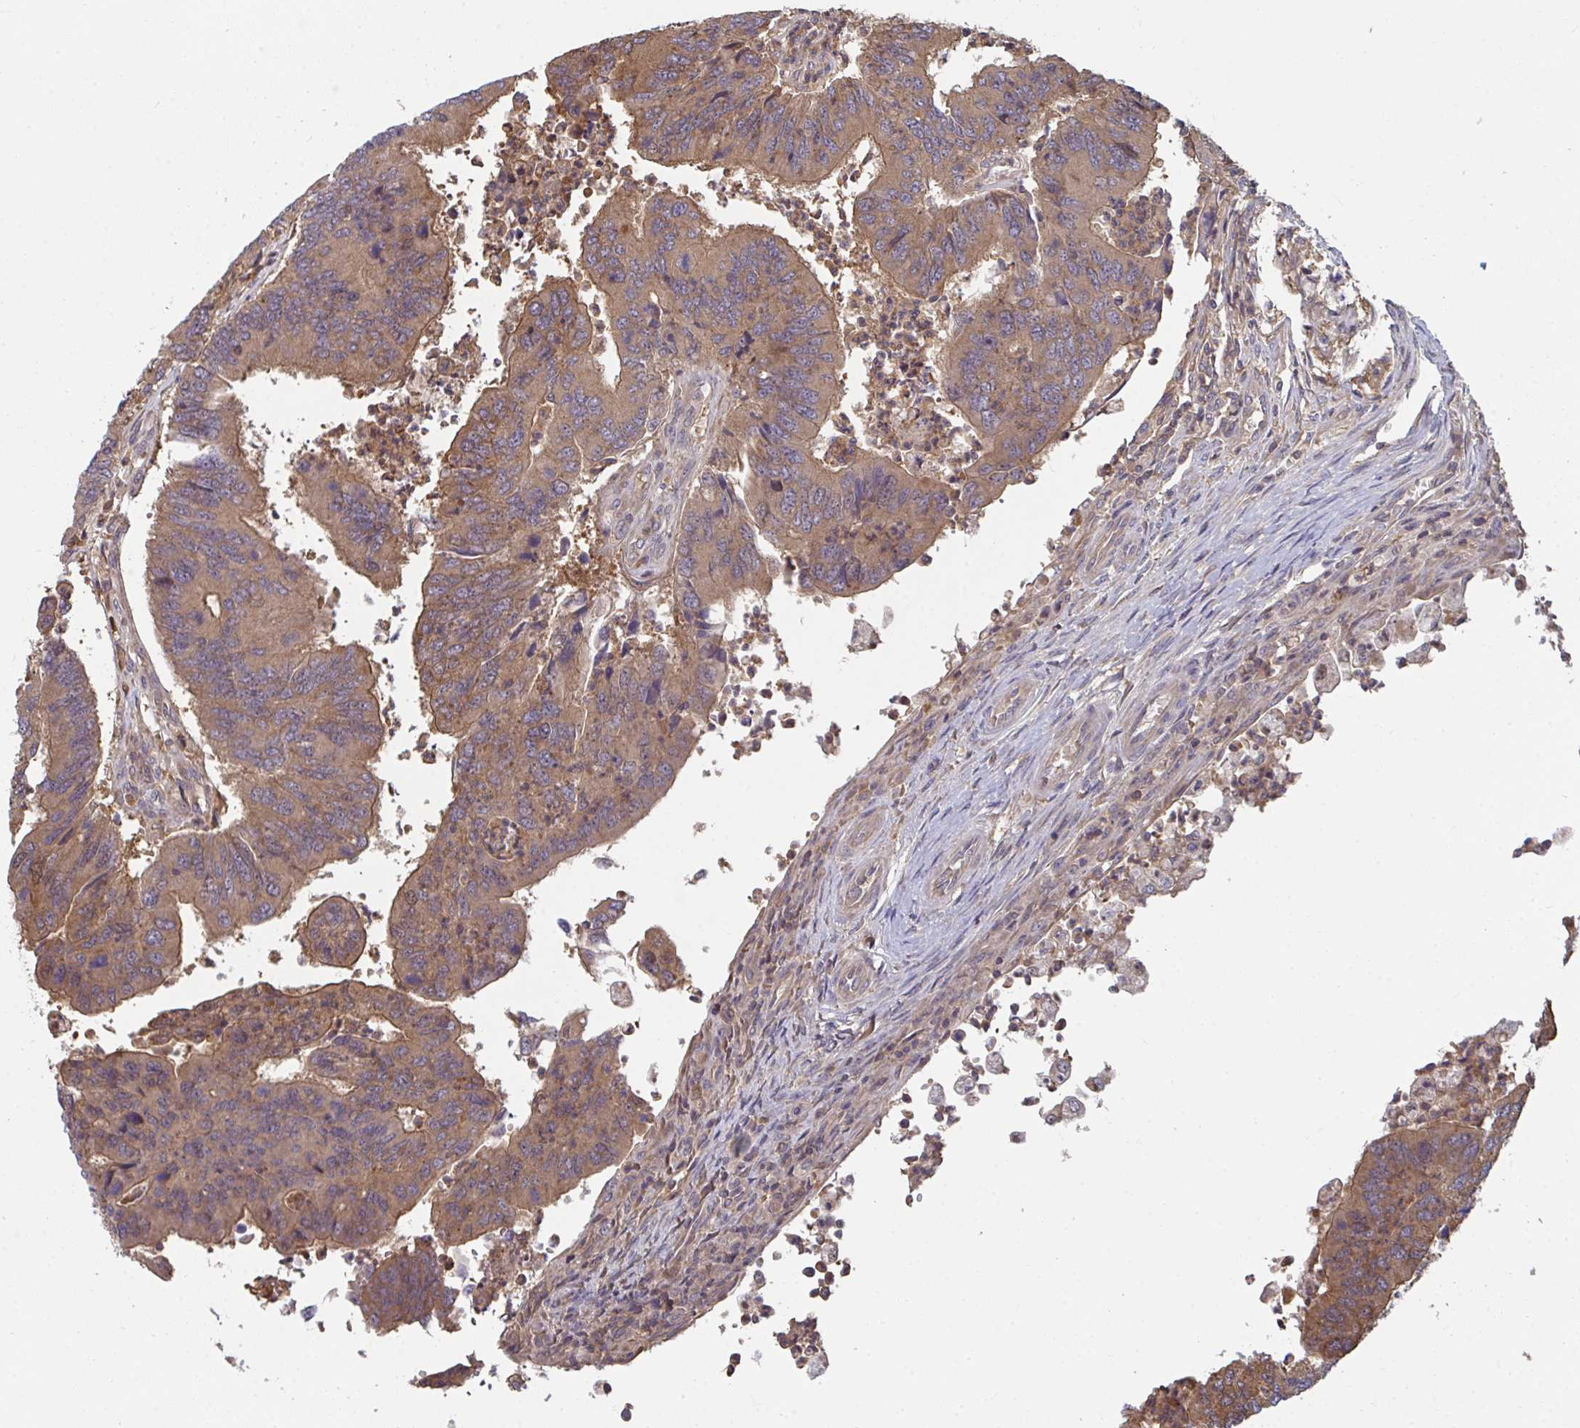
{"staining": {"intensity": "moderate", "quantity": ">75%", "location": "cytoplasmic/membranous"}, "tissue": "colorectal cancer", "cell_type": "Tumor cells", "image_type": "cancer", "snomed": [{"axis": "morphology", "description": "Adenocarcinoma, NOS"}, {"axis": "topography", "description": "Colon"}], "caption": "Immunohistochemistry (IHC) of human adenocarcinoma (colorectal) reveals medium levels of moderate cytoplasmic/membranous staining in approximately >75% of tumor cells. Ihc stains the protein of interest in brown and the nuclei are stained blue.", "gene": "TTC9C", "patient": {"sex": "female", "age": 67}}